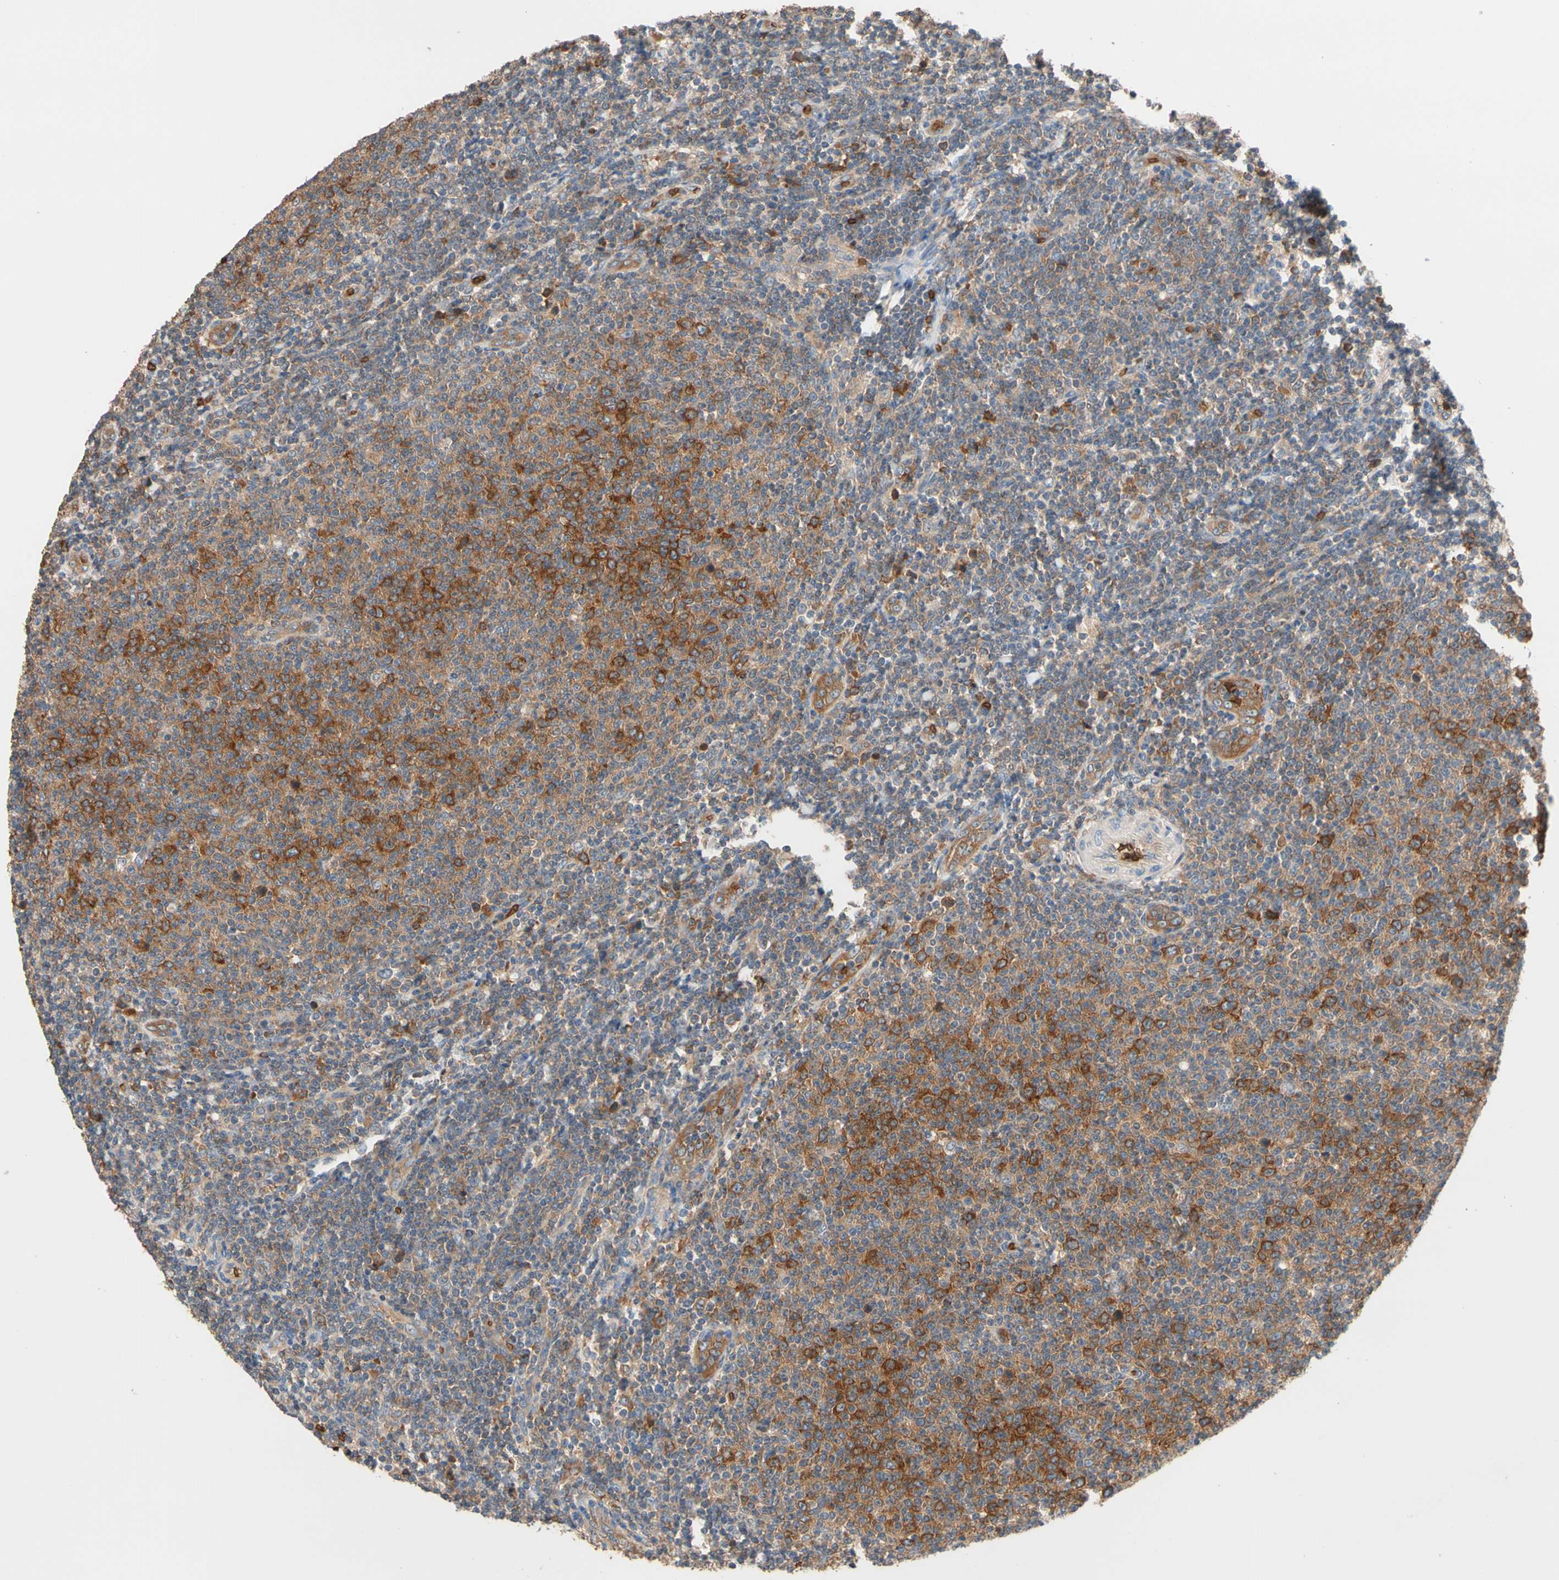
{"staining": {"intensity": "strong", "quantity": "25%-75%", "location": "cytoplasmic/membranous"}, "tissue": "lymphoma", "cell_type": "Tumor cells", "image_type": "cancer", "snomed": [{"axis": "morphology", "description": "Malignant lymphoma, non-Hodgkin's type, Low grade"}, {"axis": "topography", "description": "Lymph node"}], "caption": "IHC of human lymphoma displays high levels of strong cytoplasmic/membranous positivity in about 25%-75% of tumor cells.", "gene": "RIOK2", "patient": {"sex": "male", "age": 66}}